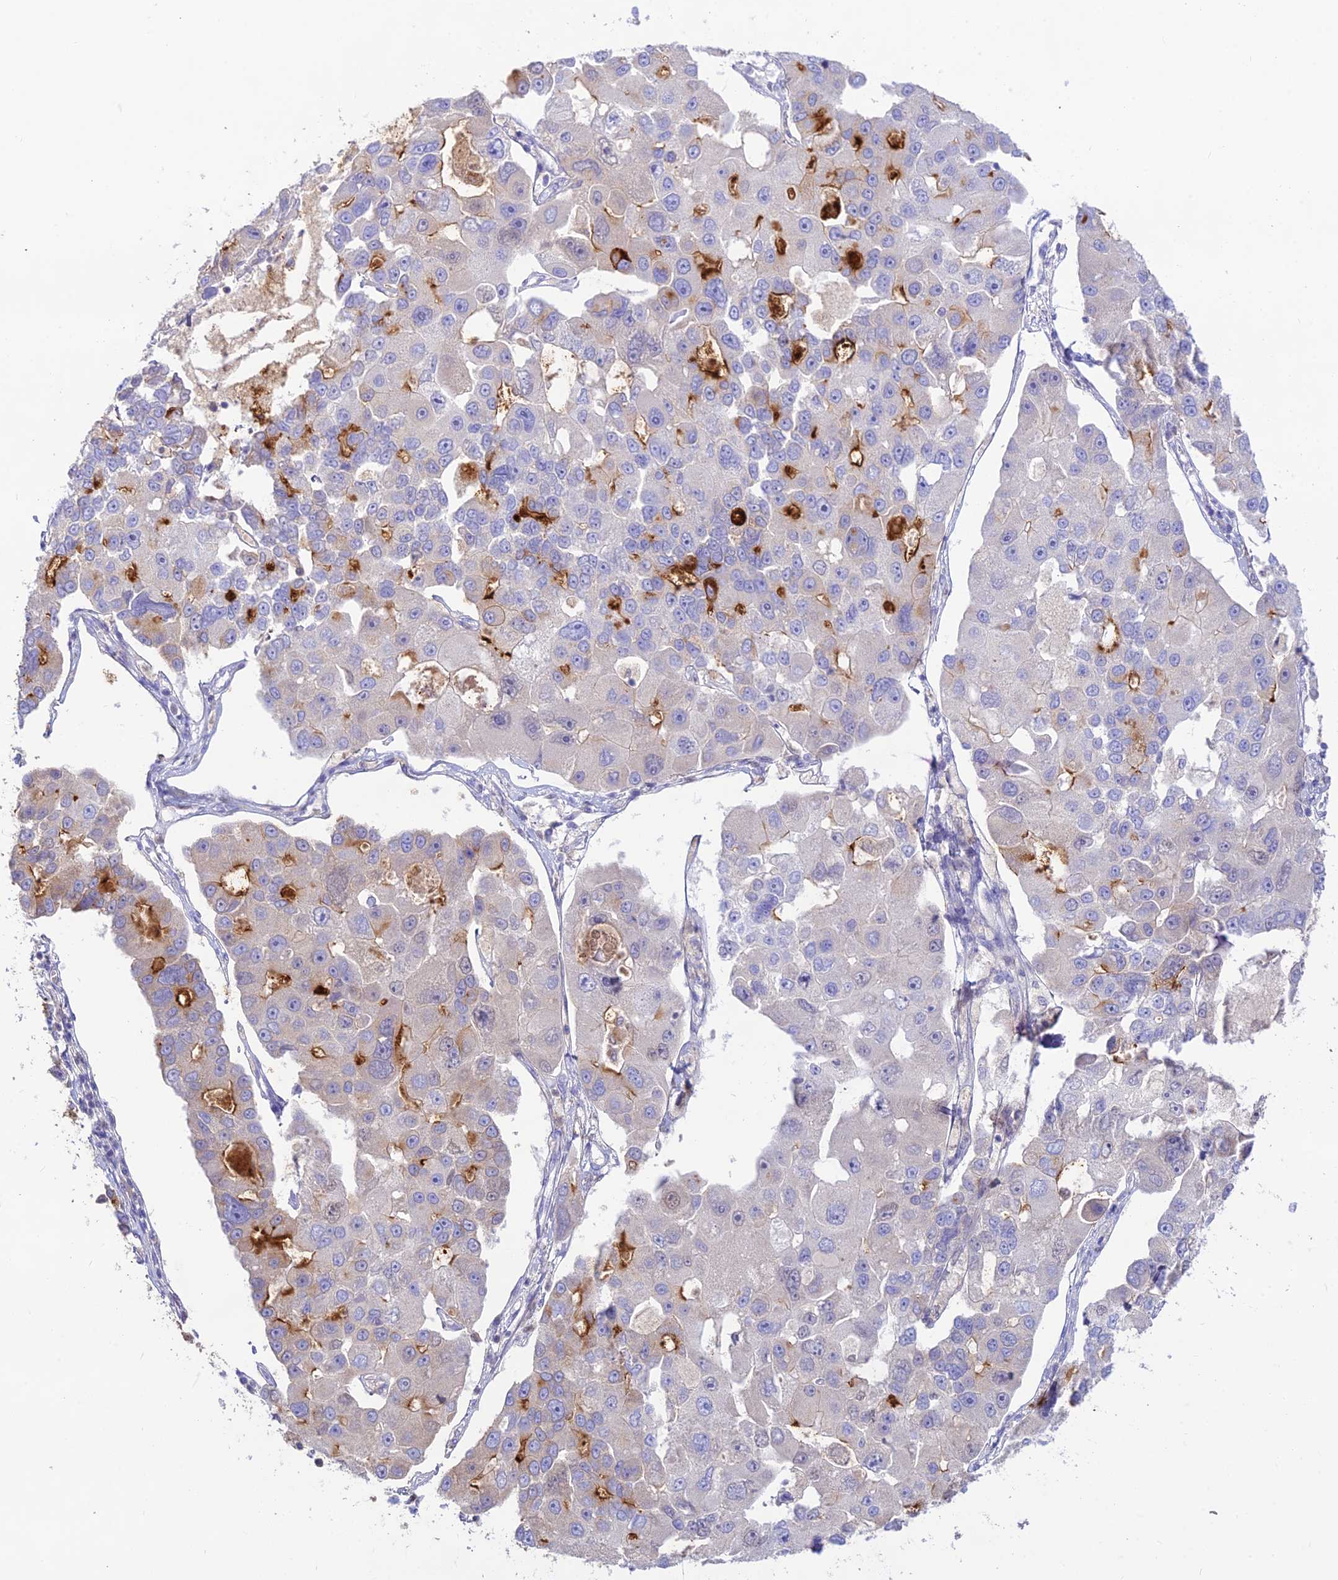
{"staining": {"intensity": "moderate", "quantity": "<25%", "location": "cytoplasmic/membranous"}, "tissue": "lung cancer", "cell_type": "Tumor cells", "image_type": "cancer", "snomed": [{"axis": "morphology", "description": "Adenocarcinoma, NOS"}, {"axis": "topography", "description": "Lung"}], "caption": "Lung adenocarcinoma stained for a protein (brown) exhibits moderate cytoplasmic/membranous positive staining in about <25% of tumor cells.", "gene": "NLRP9", "patient": {"sex": "female", "age": 54}}